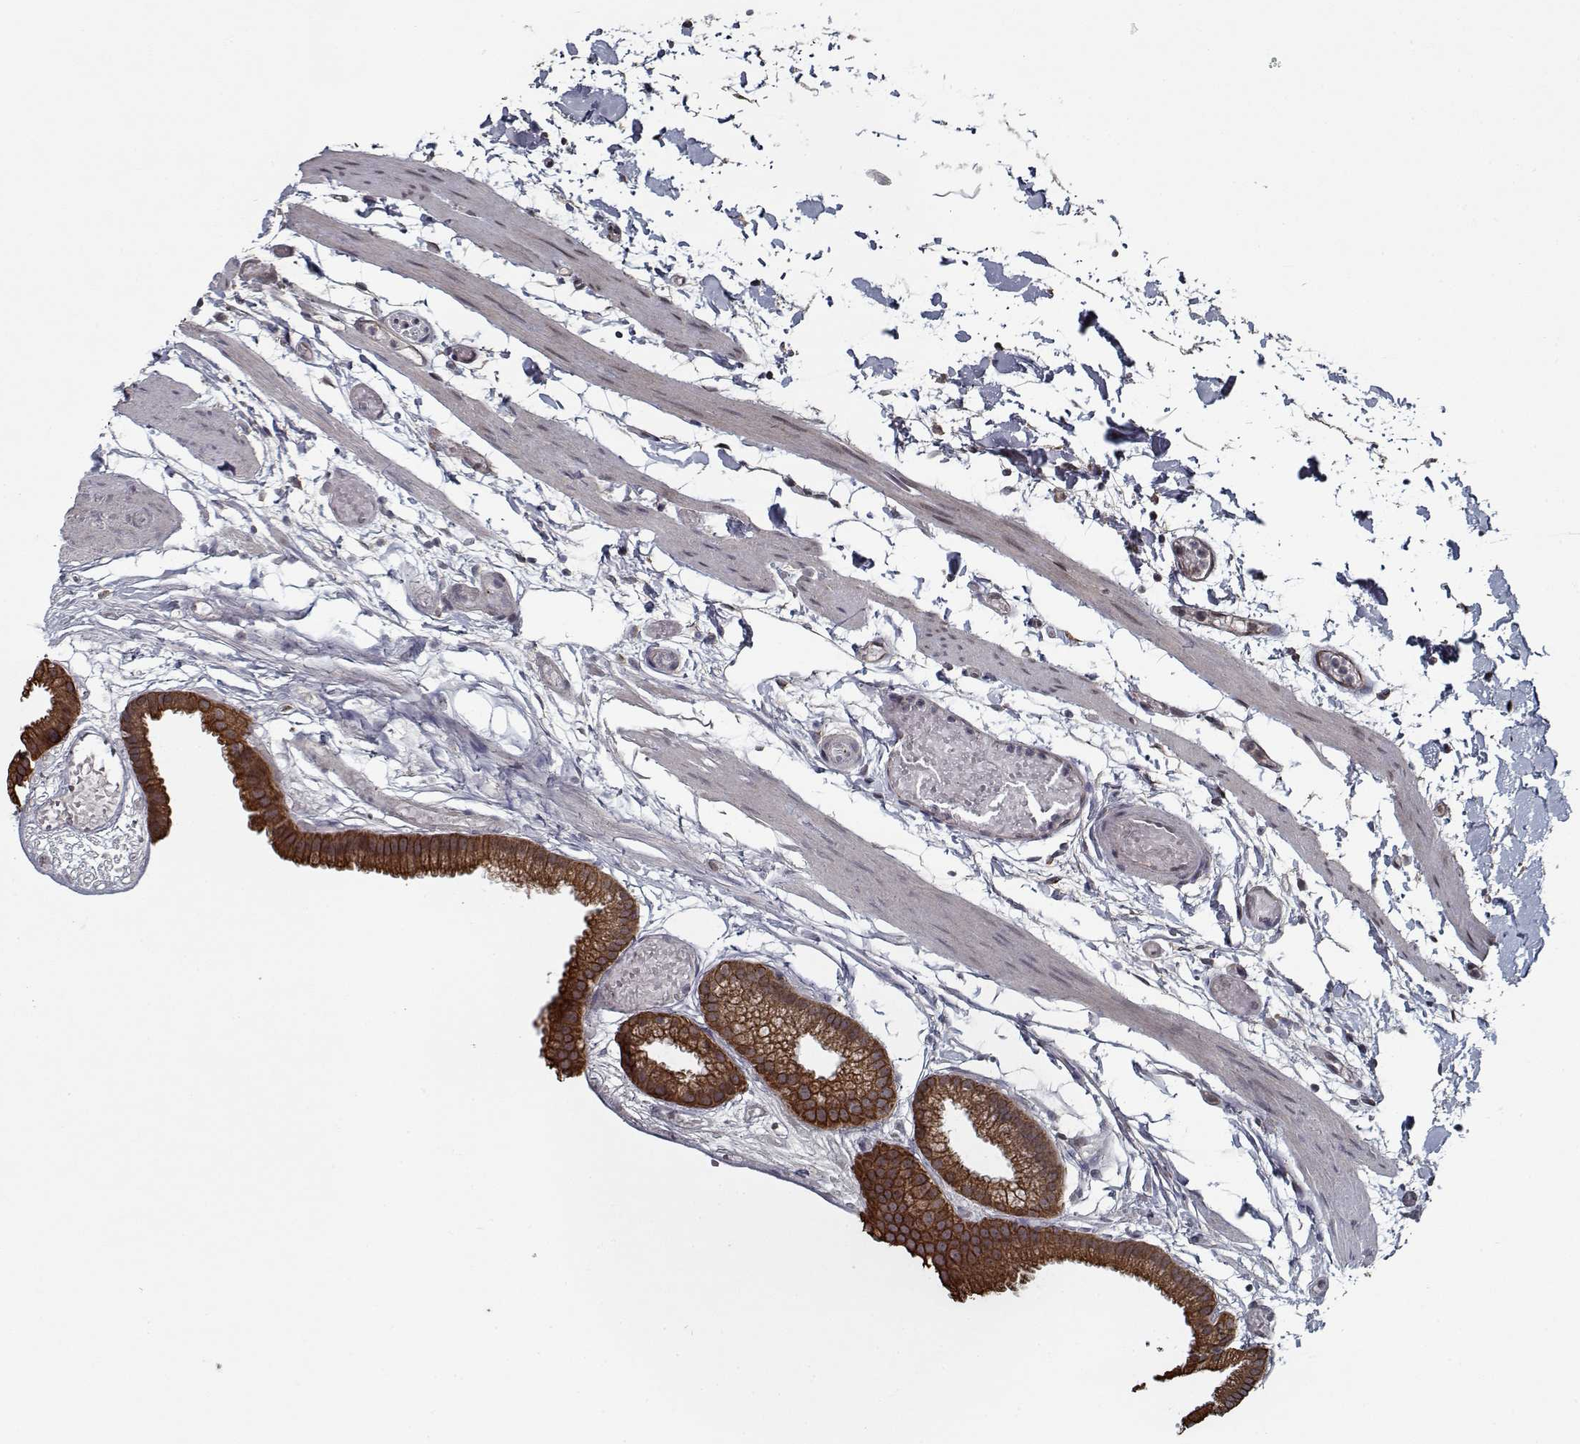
{"staining": {"intensity": "strong", "quantity": ">75%", "location": "cytoplasmic/membranous"}, "tissue": "gallbladder", "cell_type": "Glandular cells", "image_type": "normal", "snomed": [{"axis": "morphology", "description": "Normal tissue, NOS"}, {"axis": "topography", "description": "Gallbladder"}], "caption": "Immunohistochemical staining of unremarkable human gallbladder exhibits strong cytoplasmic/membranous protein positivity in about >75% of glandular cells. (DAB IHC, brown staining for protein, blue staining for nuclei).", "gene": "NLK", "patient": {"sex": "female", "age": 45}}